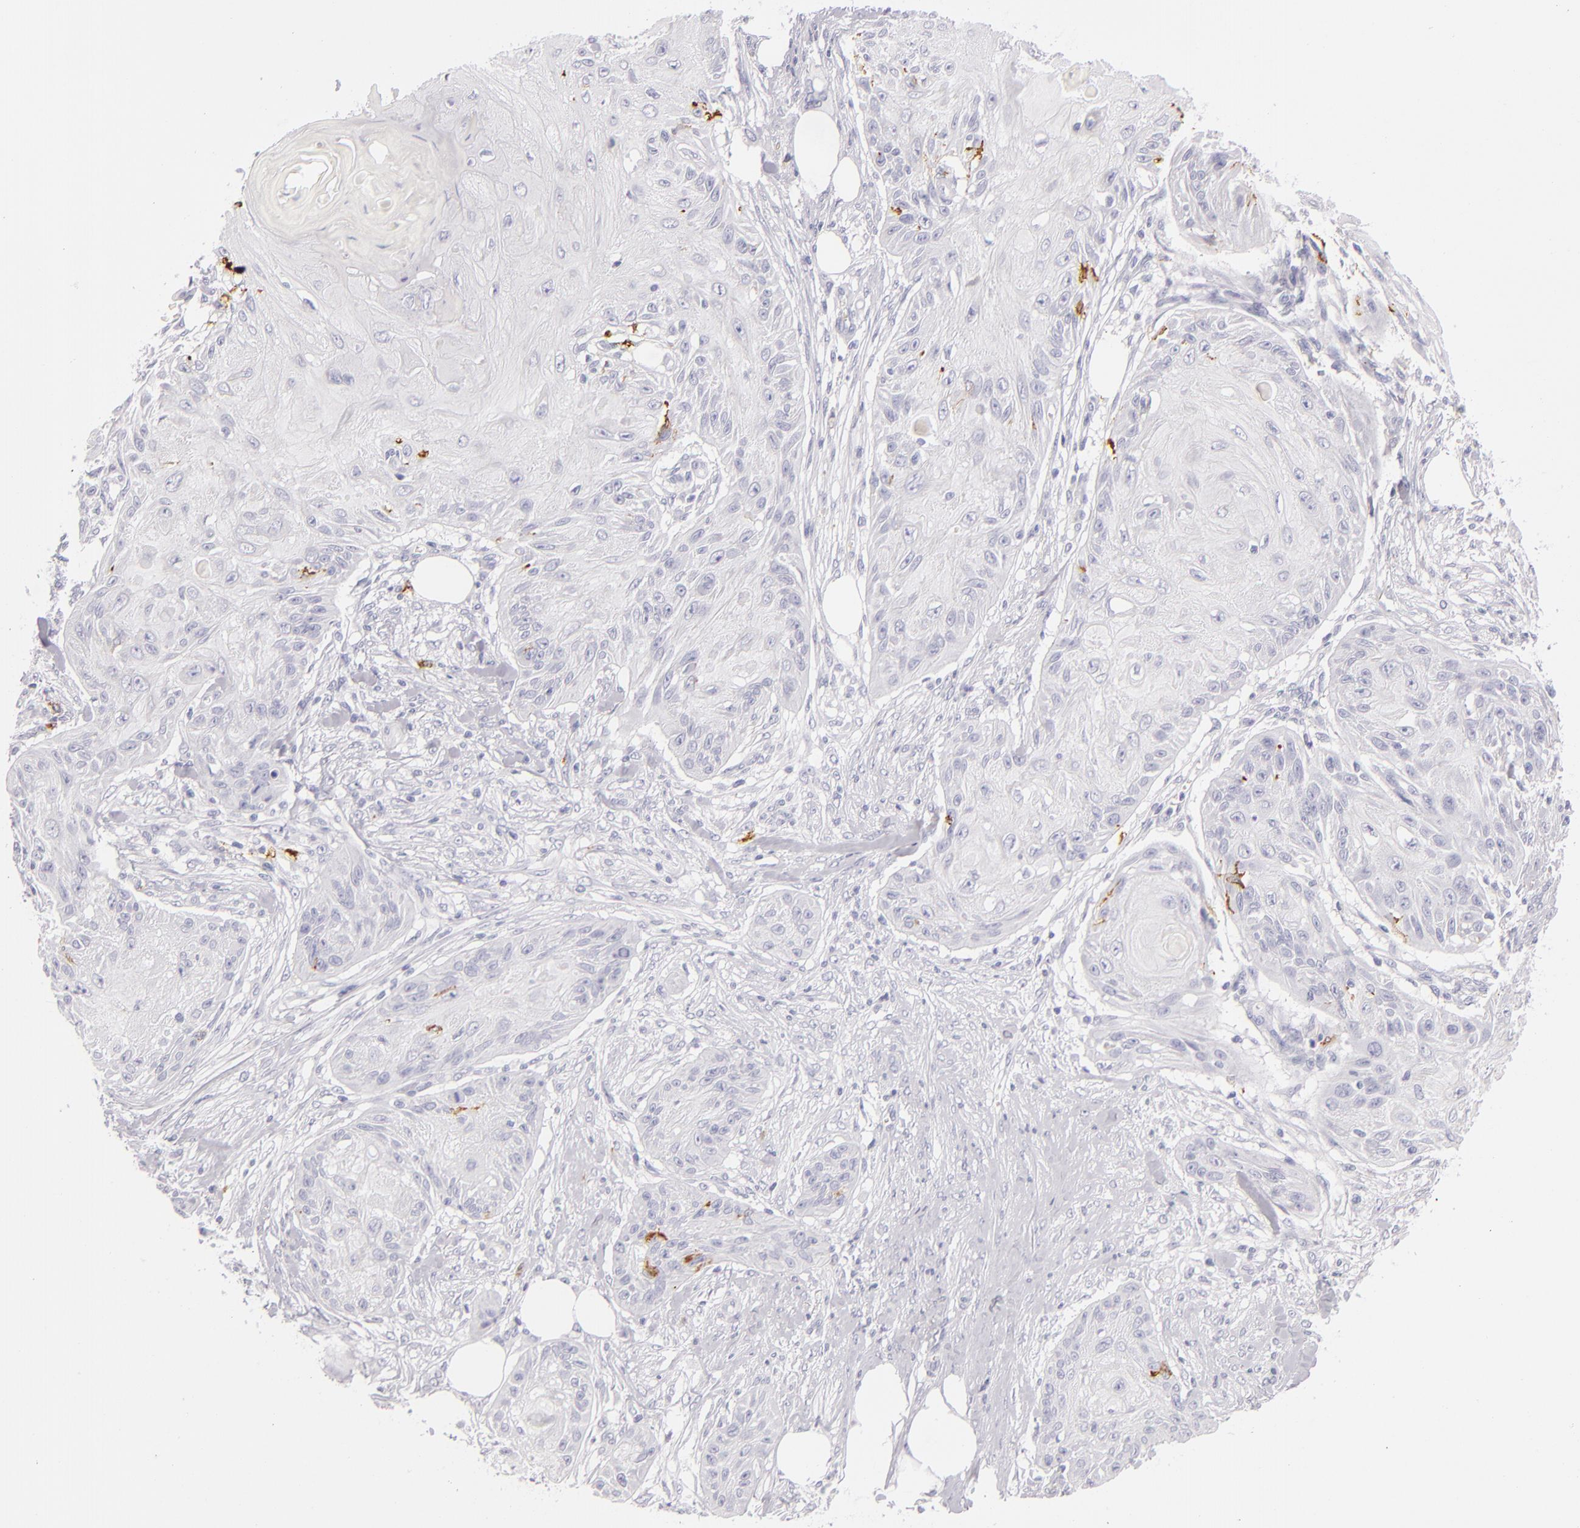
{"staining": {"intensity": "negative", "quantity": "none", "location": "none"}, "tissue": "skin cancer", "cell_type": "Tumor cells", "image_type": "cancer", "snomed": [{"axis": "morphology", "description": "Squamous cell carcinoma, NOS"}, {"axis": "topography", "description": "Skin"}], "caption": "IHC histopathology image of skin cancer stained for a protein (brown), which exhibits no positivity in tumor cells.", "gene": "CD207", "patient": {"sex": "female", "age": 88}}